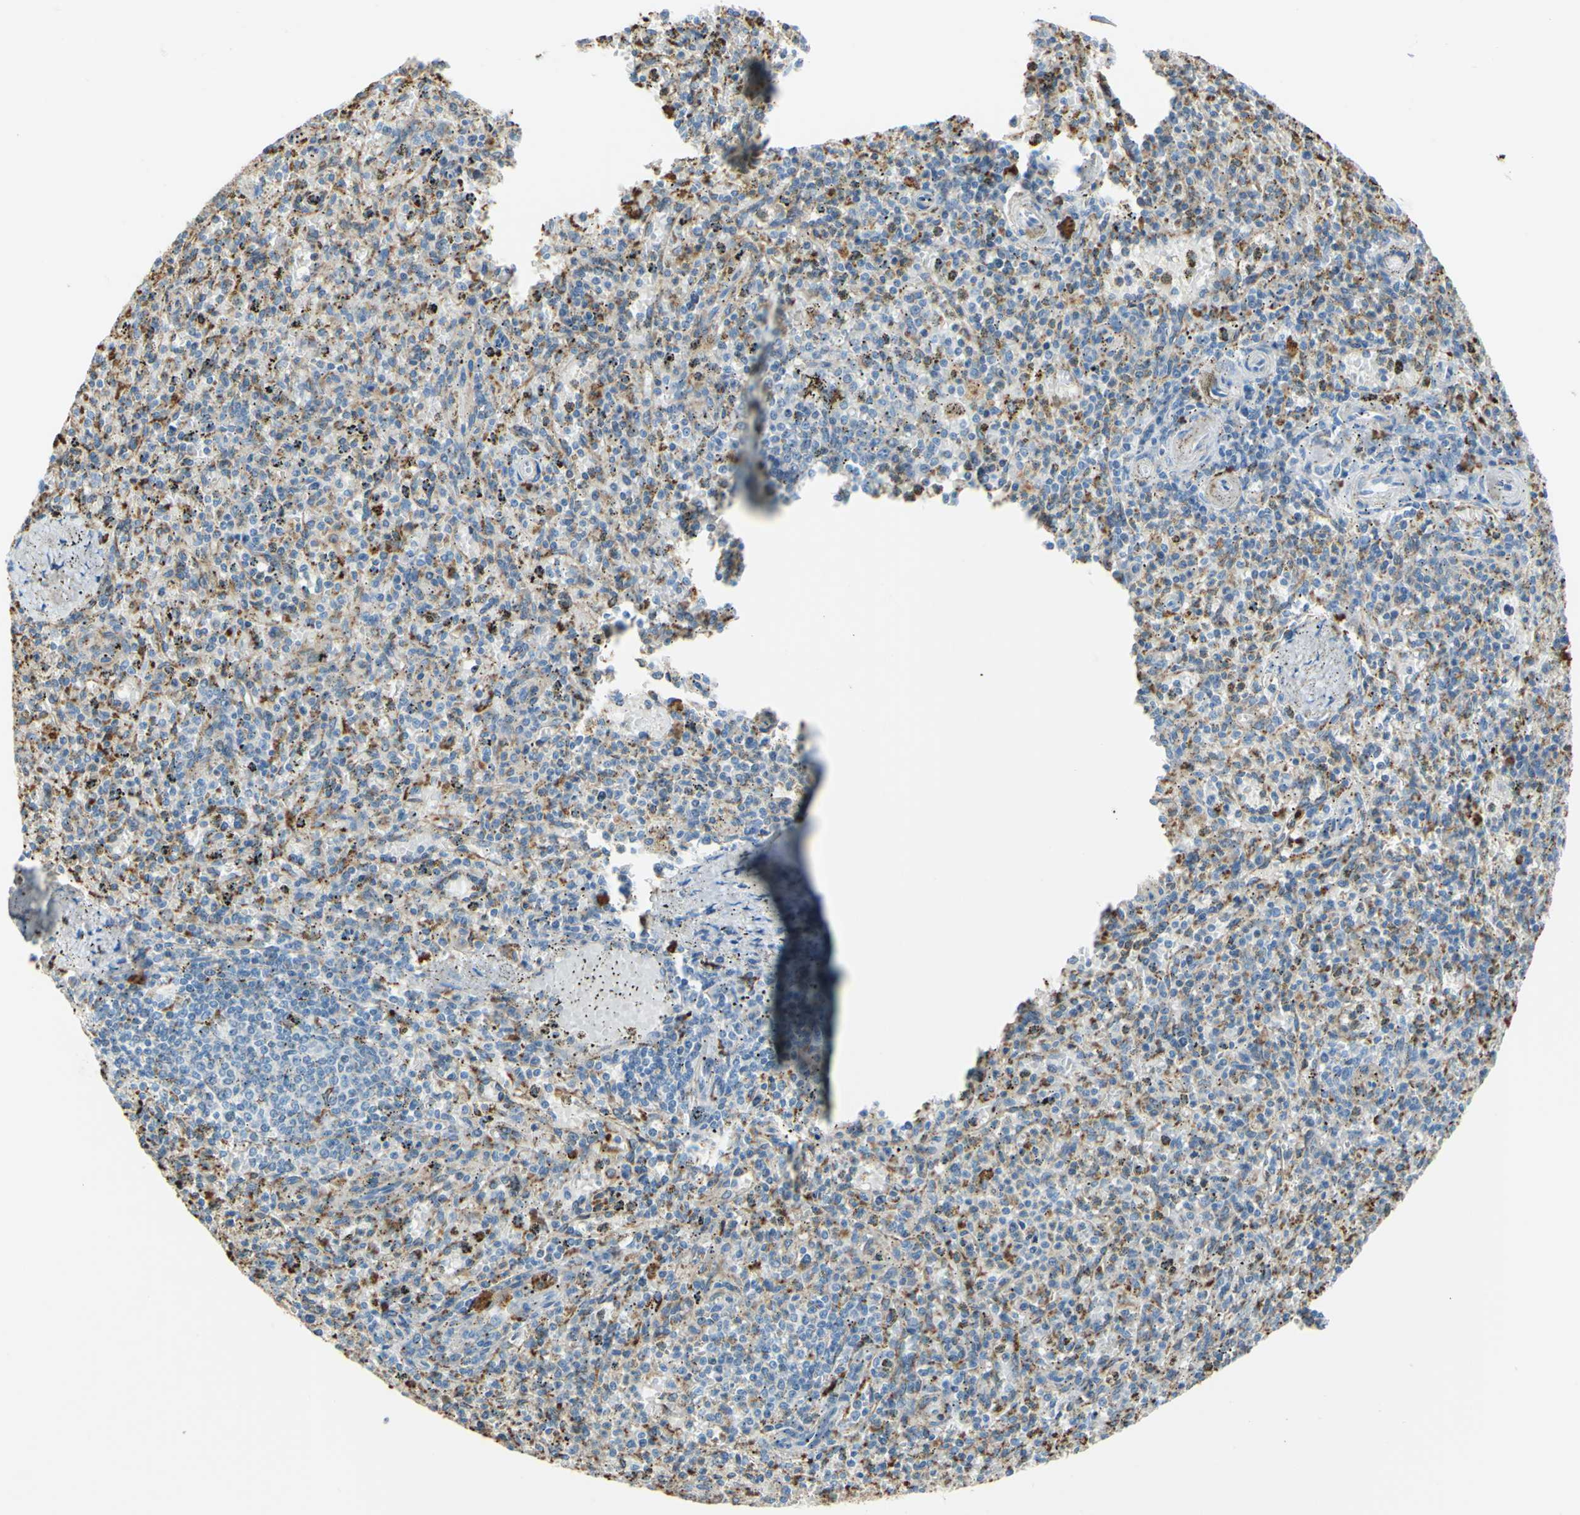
{"staining": {"intensity": "moderate", "quantity": "25%-75%", "location": "cytoplasmic/membranous"}, "tissue": "spleen", "cell_type": "Cells in red pulp", "image_type": "normal", "snomed": [{"axis": "morphology", "description": "Normal tissue, NOS"}, {"axis": "topography", "description": "Spleen"}], "caption": "DAB (3,3'-diaminobenzidine) immunohistochemical staining of unremarkable human spleen shows moderate cytoplasmic/membranous protein staining in approximately 25%-75% of cells in red pulp. (Brightfield microscopy of DAB IHC at high magnification).", "gene": "CTSD", "patient": {"sex": "male", "age": 72}}